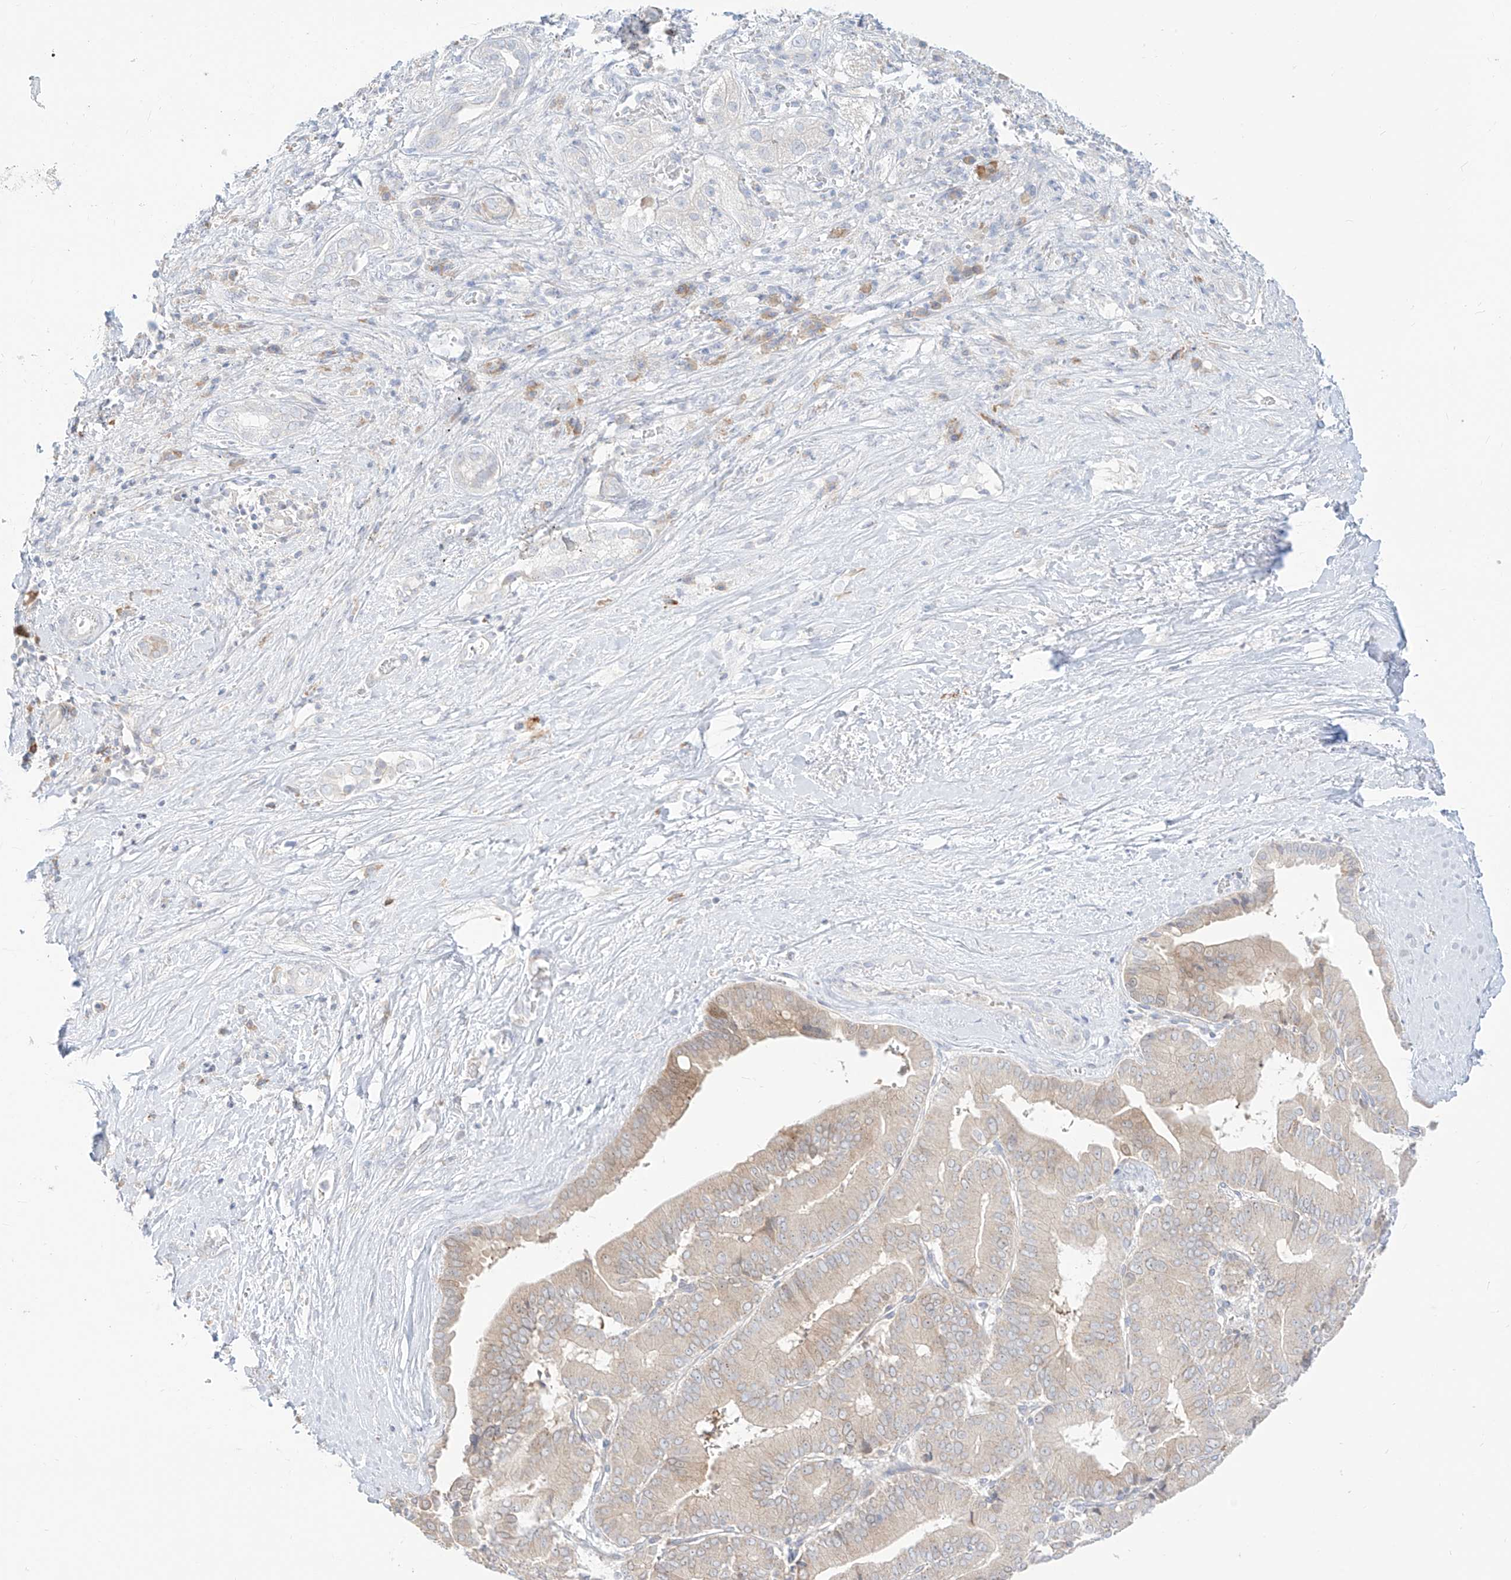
{"staining": {"intensity": "weak", "quantity": "<25%", "location": "cytoplasmic/membranous"}, "tissue": "liver cancer", "cell_type": "Tumor cells", "image_type": "cancer", "snomed": [{"axis": "morphology", "description": "Cholangiocarcinoma"}, {"axis": "topography", "description": "Liver"}], "caption": "Immunohistochemistry histopathology image of liver cholangiocarcinoma stained for a protein (brown), which exhibits no staining in tumor cells.", "gene": "SYTL3", "patient": {"sex": "female", "age": 75}}